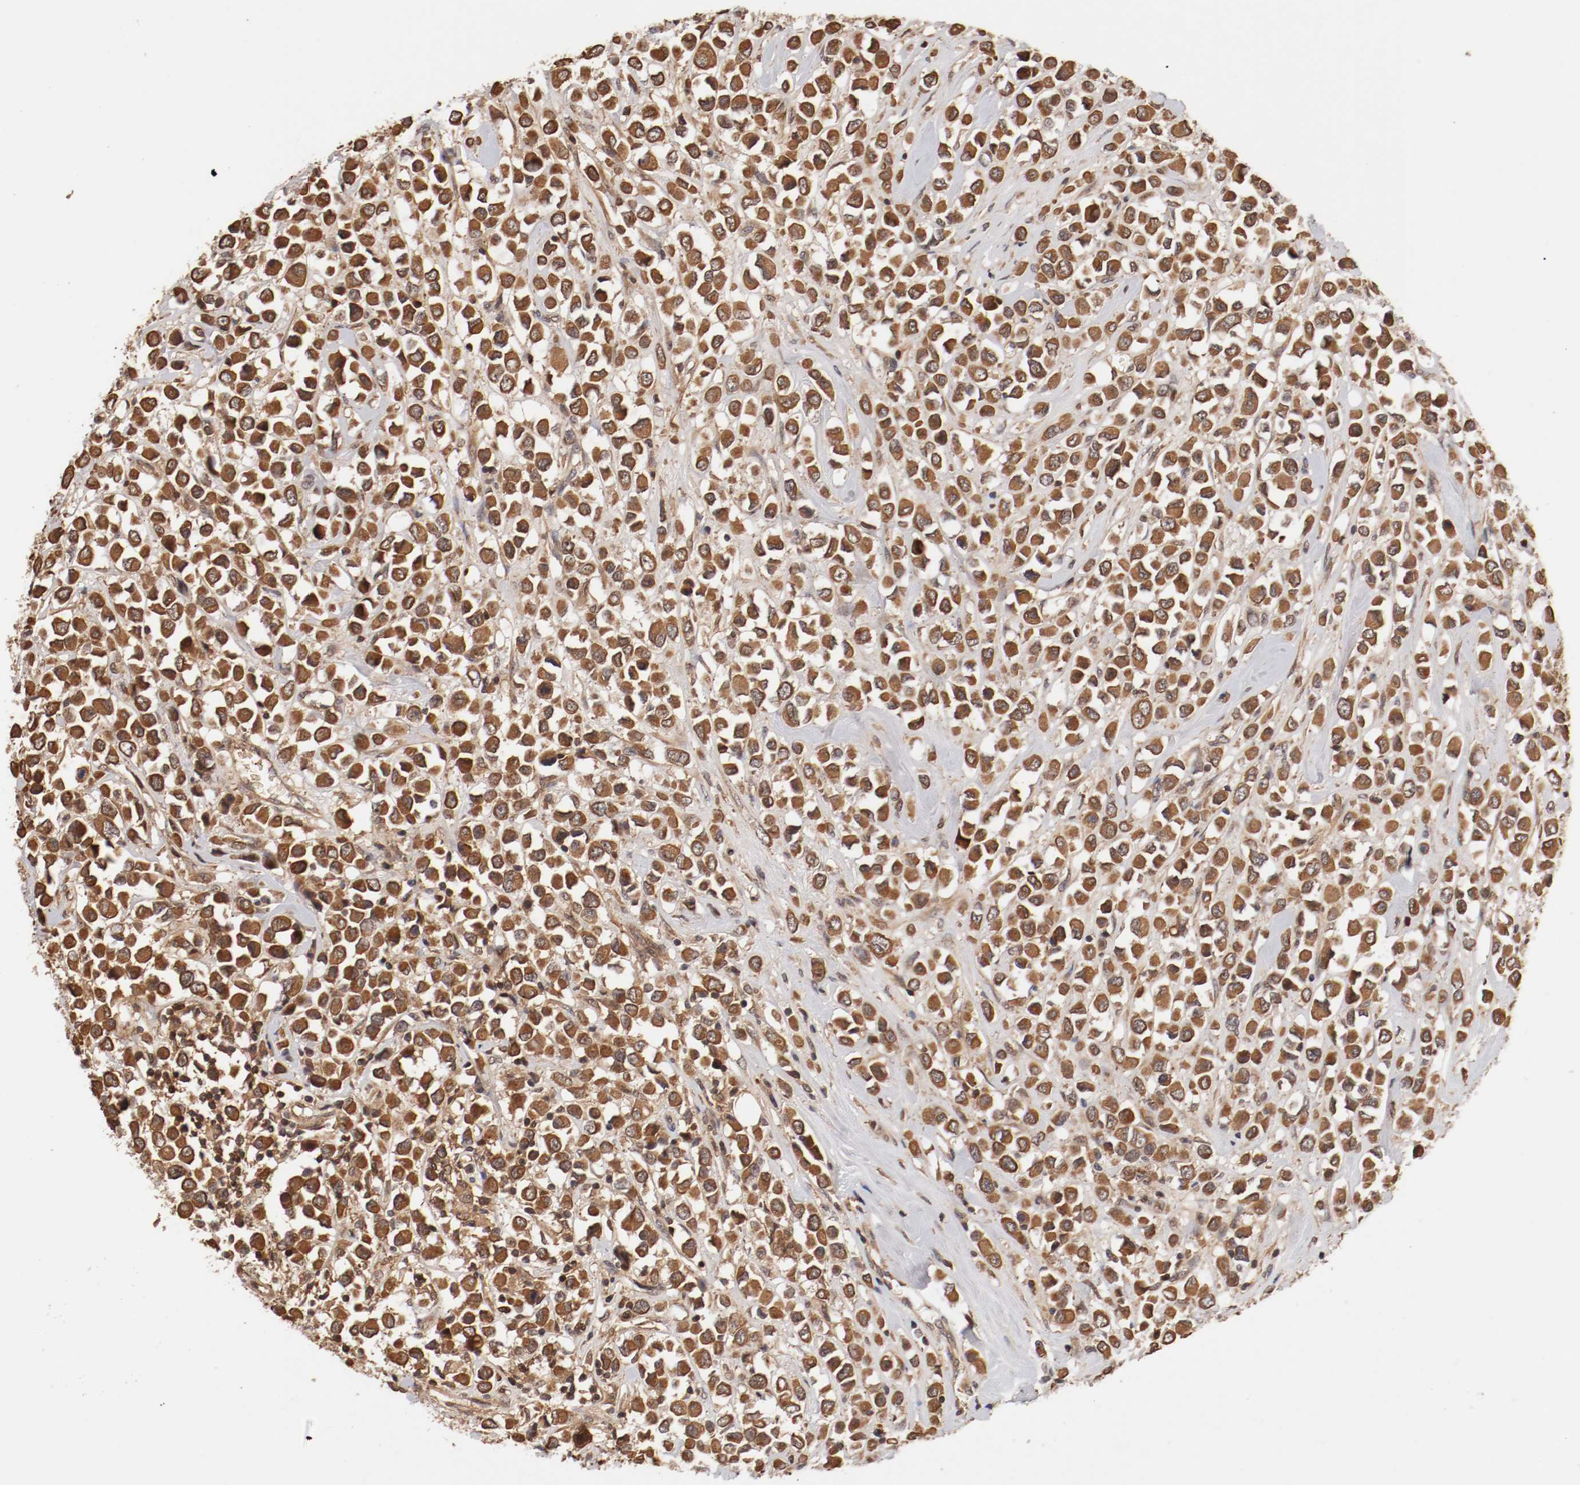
{"staining": {"intensity": "moderate", "quantity": ">75%", "location": "cytoplasmic/membranous"}, "tissue": "breast cancer", "cell_type": "Tumor cells", "image_type": "cancer", "snomed": [{"axis": "morphology", "description": "Duct carcinoma"}, {"axis": "topography", "description": "Breast"}], "caption": "IHC image of neoplastic tissue: human breast cancer (invasive ductal carcinoma) stained using IHC reveals medium levels of moderate protein expression localized specifically in the cytoplasmic/membranous of tumor cells, appearing as a cytoplasmic/membranous brown color.", "gene": "GUF1", "patient": {"sex": "female", "age": 61}}